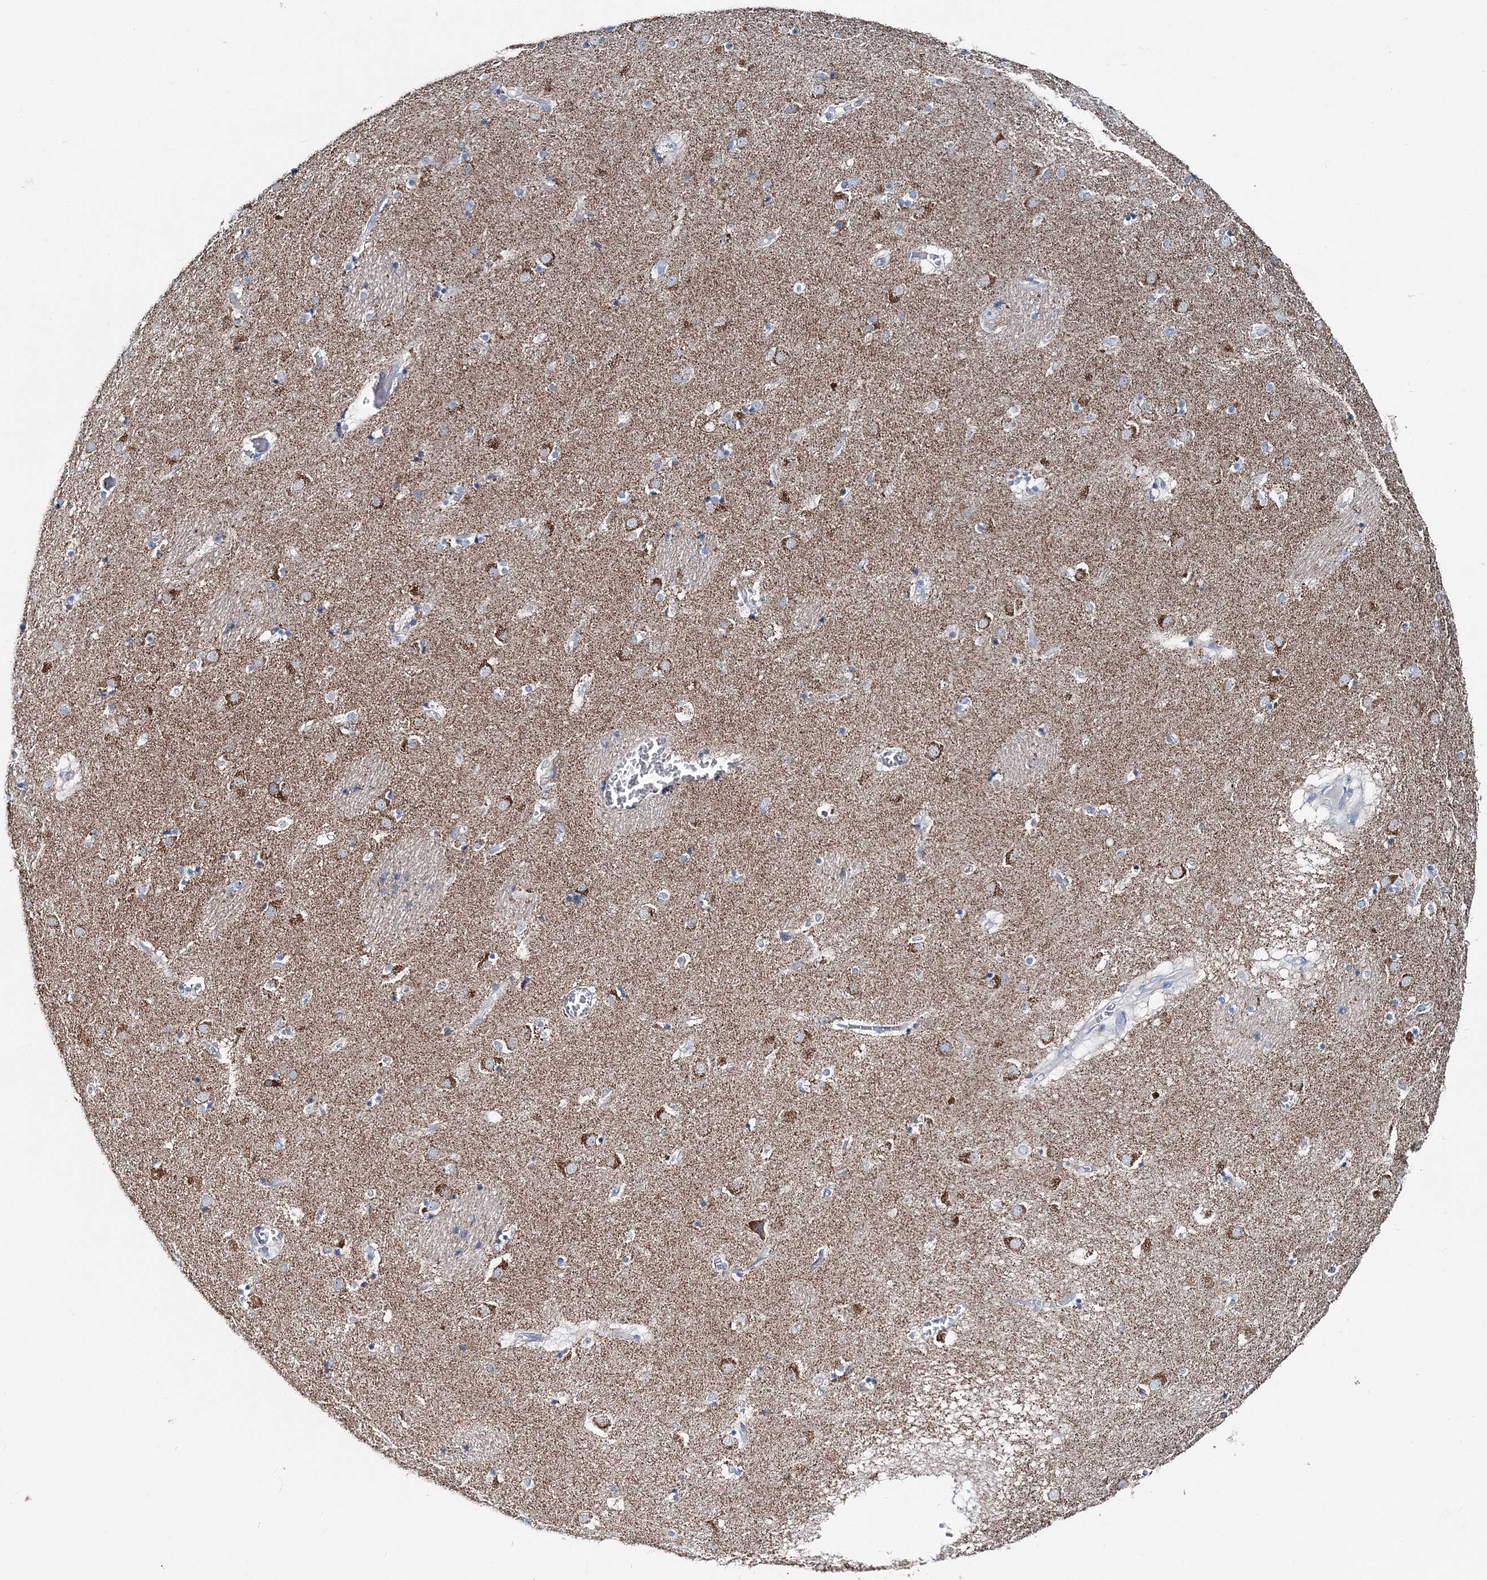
{"staining": {"intensity": "weak", "quantity": "<25%", "location": "cytoplasmic/membranous"}, "tissue": "caudate", "cell_type": "Glial cells", "image_type": "normal", "snomed": [{"axis": "morphology", "description": "Normal tissue, NOS"}, {"axis": "topography", "description": "Lateral ventricle wall"}], "caption": "Immunohistochemistry (IHC) of normal caudate demonstrates no staining in glial cells.", "gene": "GABARAPL2", "patient": {"sex": "male", "age": 70}}